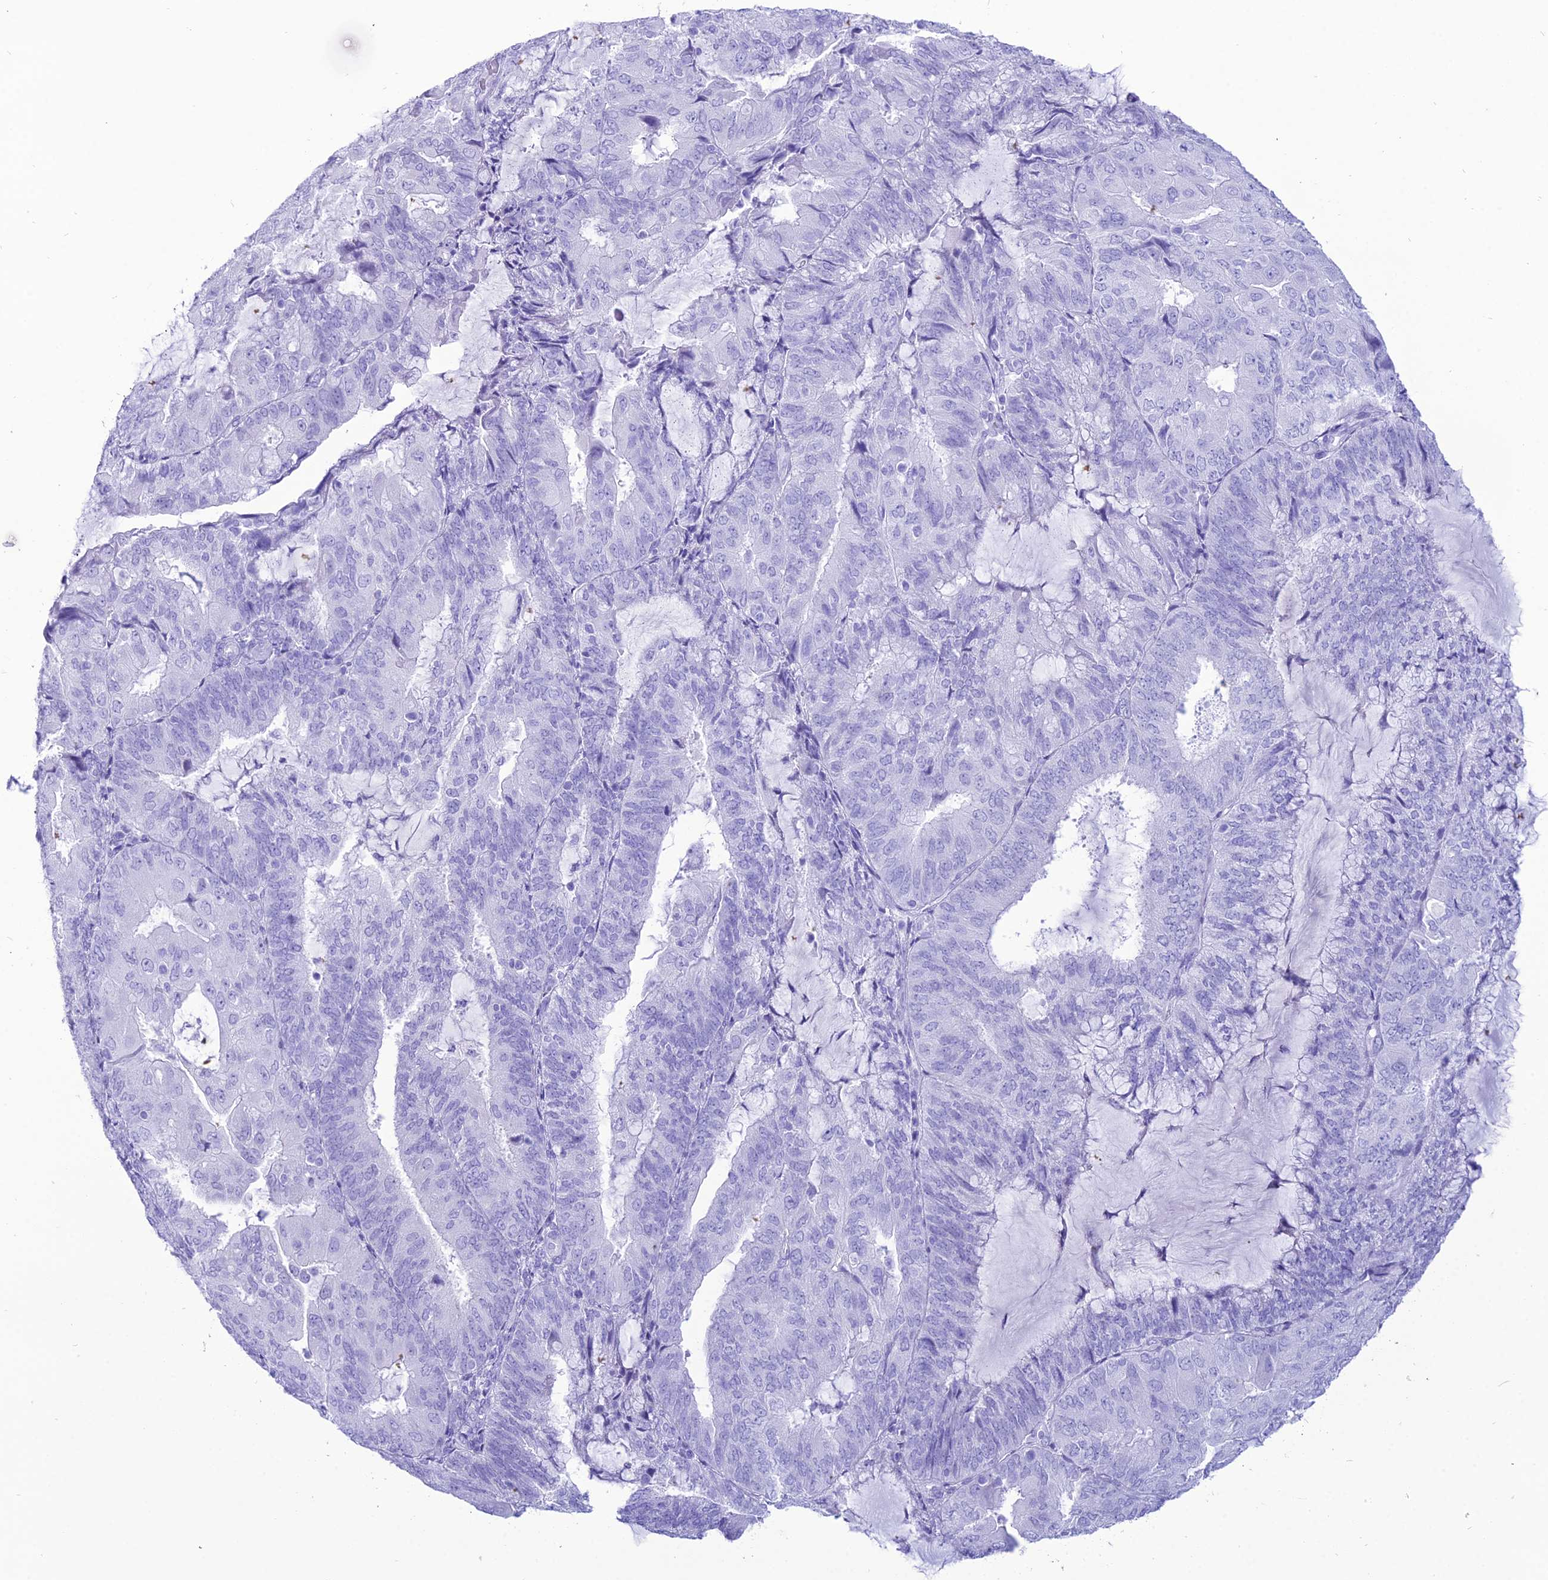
{"staining": {"intensity": "negative", "quantity": "none", "location": "none"}, "tissue": "endometrial cancer", "cell_type": "Tumor cells", "image_type": "cancer", "snomed": [{"axis": "morphology", "description": "Adenocarcinoma, NOS"}, {"axis": "topography", "description": "Endometrium"}], "caption": "High magnification brightfield microscopy of endometrial cancer (adenocarcinoma) stained with DAB (3,3'-diaminobenzidine) (brown) and counterstained with hematoxylin (blue): tumor cells show no significant staining.", "gene": "PNMA5", "patient": {"sex": "female", "age": 81}}